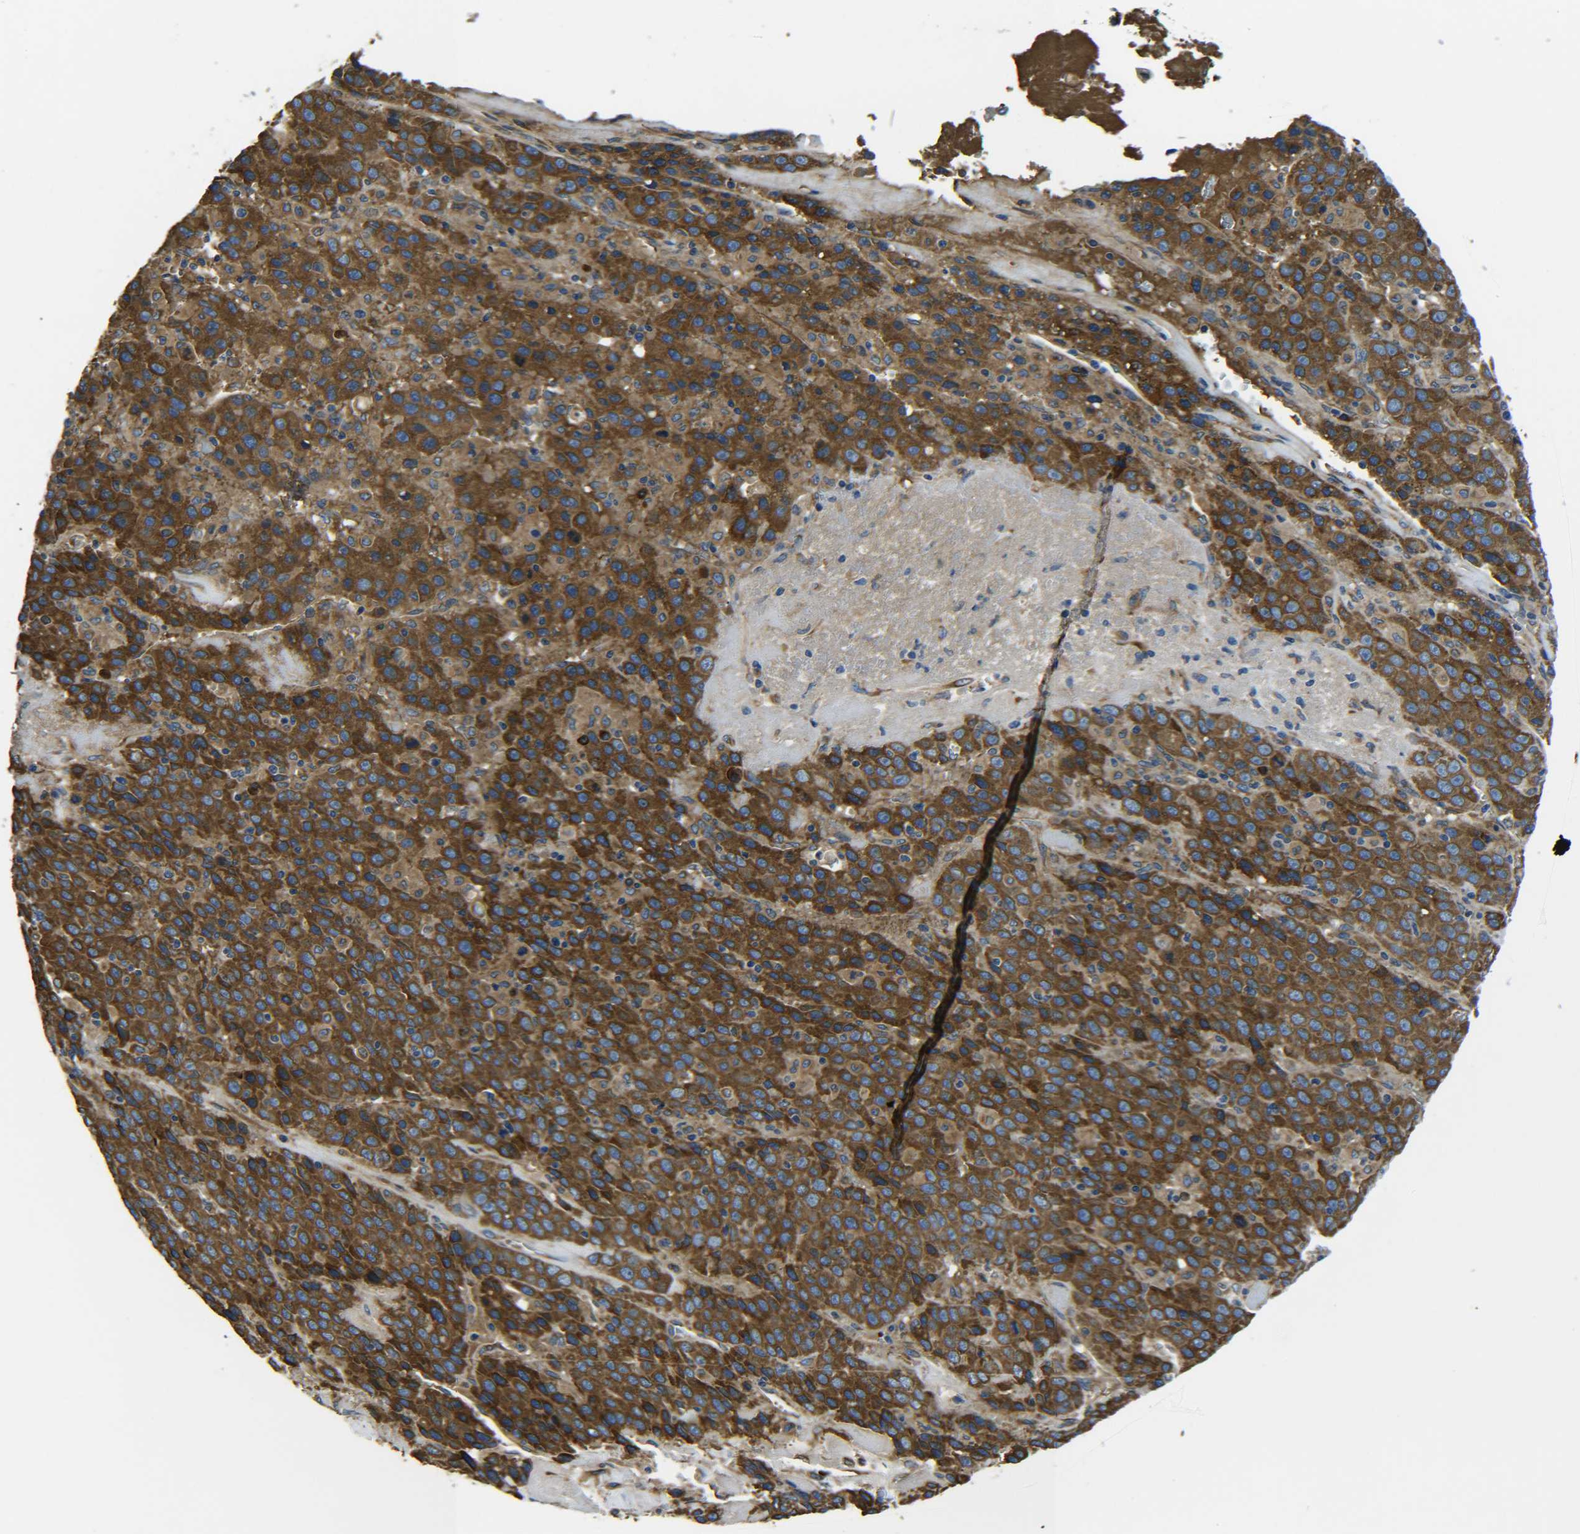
{"staining": {"intensity": "strong", "quantity": ">75%", "location": "cytoplasmic/membranous"}, "tissue": "liver cancer", "cell_type": "Tumor cells", "image_type": "cancer", "snomed": [{"axis": "morphology", "description": "Carcinoma, Hepatocellular, NOS"}, {"axis": "topography", "description": "Liver"}], "caption": "Human liver cancer (hepatocellular carcinoma) stained with a protein marker reveals strong staining in tumor cells.", "gene": "PREB", "patient": {"sex": "female", "age": 53}}